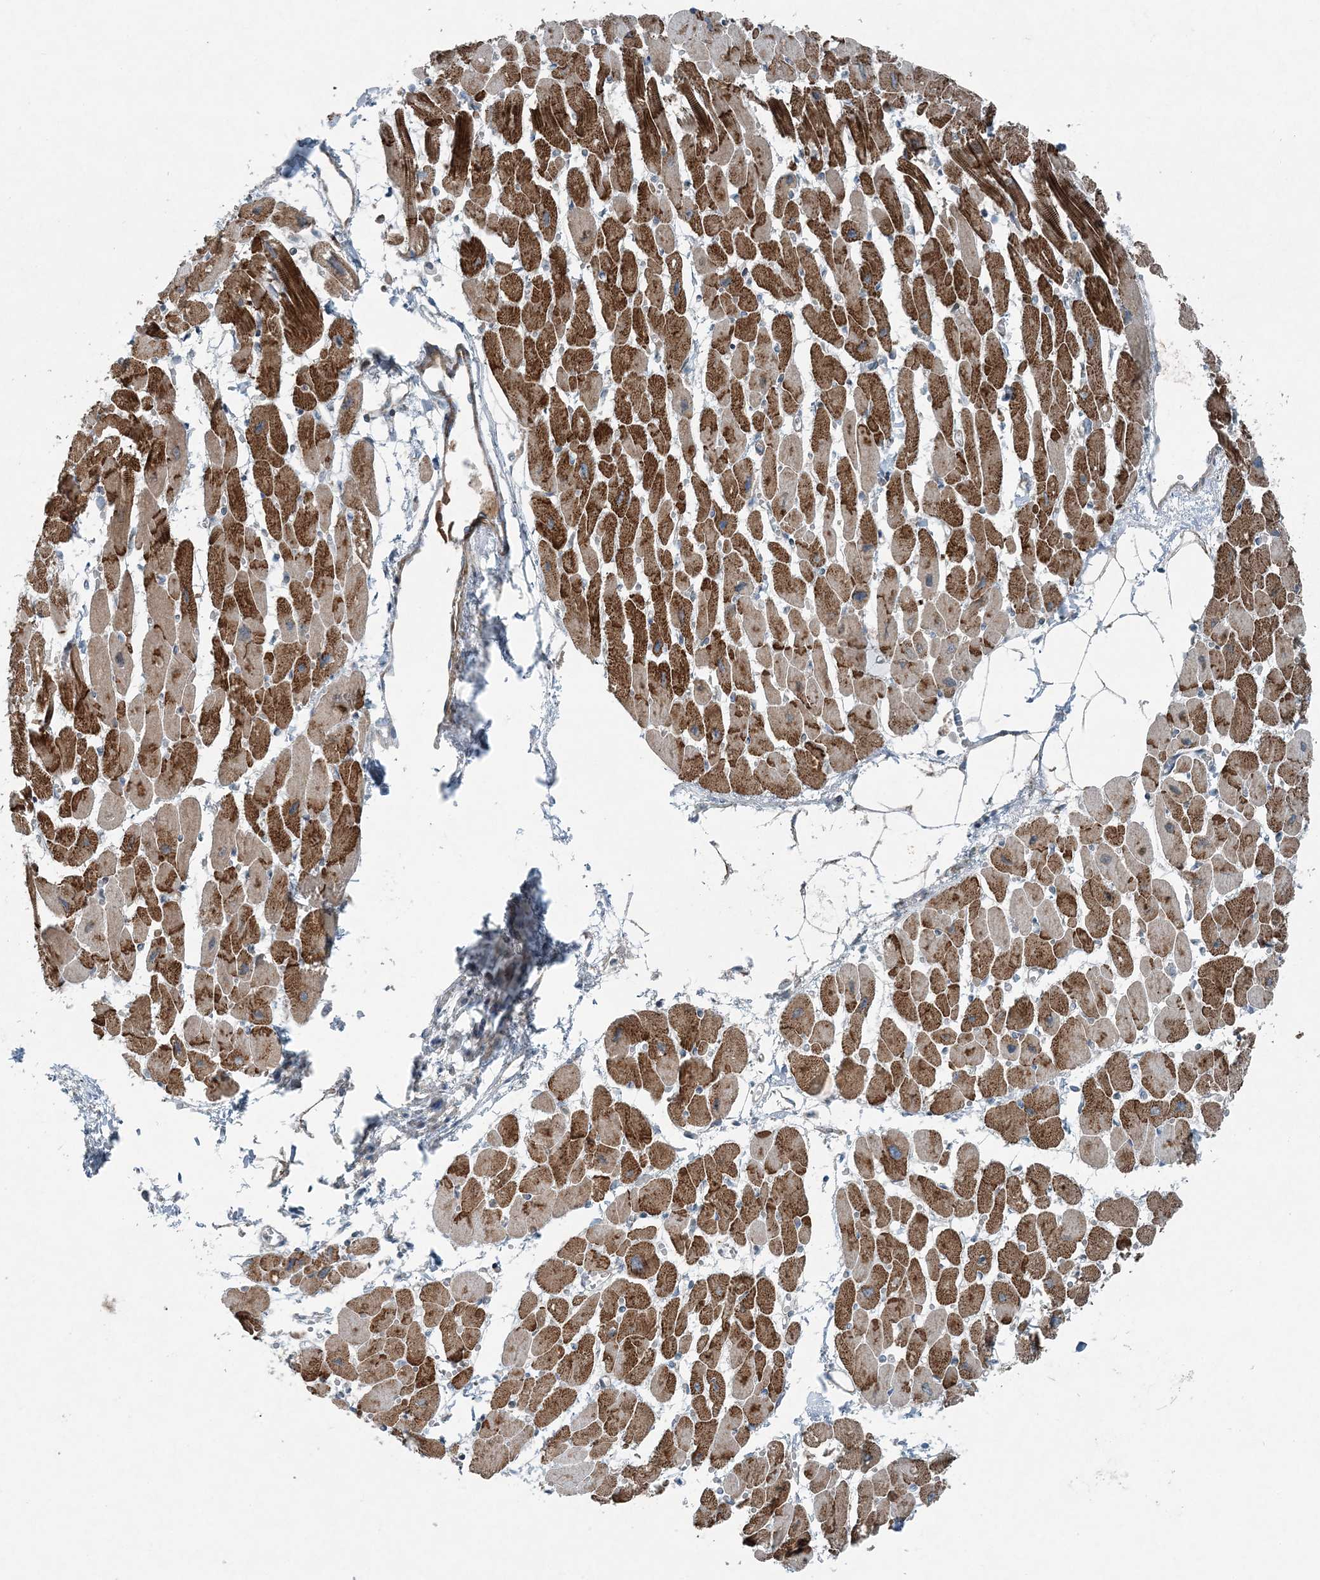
{"staining": {"intensity": "strong", "quantity": ">75%", "location": "cytoplasmic/membranous"}, "tissue": "heart muscle", "cell_type": "Cardiomyocytes", "image_type": "normal", "snomed": [{"axis": "morphology", "description": "Normal tissue, NOS"}, {"axis": "topography", "description": "Heart"}], "caption": "Human heart muscle stained with a protein marker displays strong staining in cardiomyocytes.", "gene": "GCC2", "patient": {"sex": "female", "age": 54}}